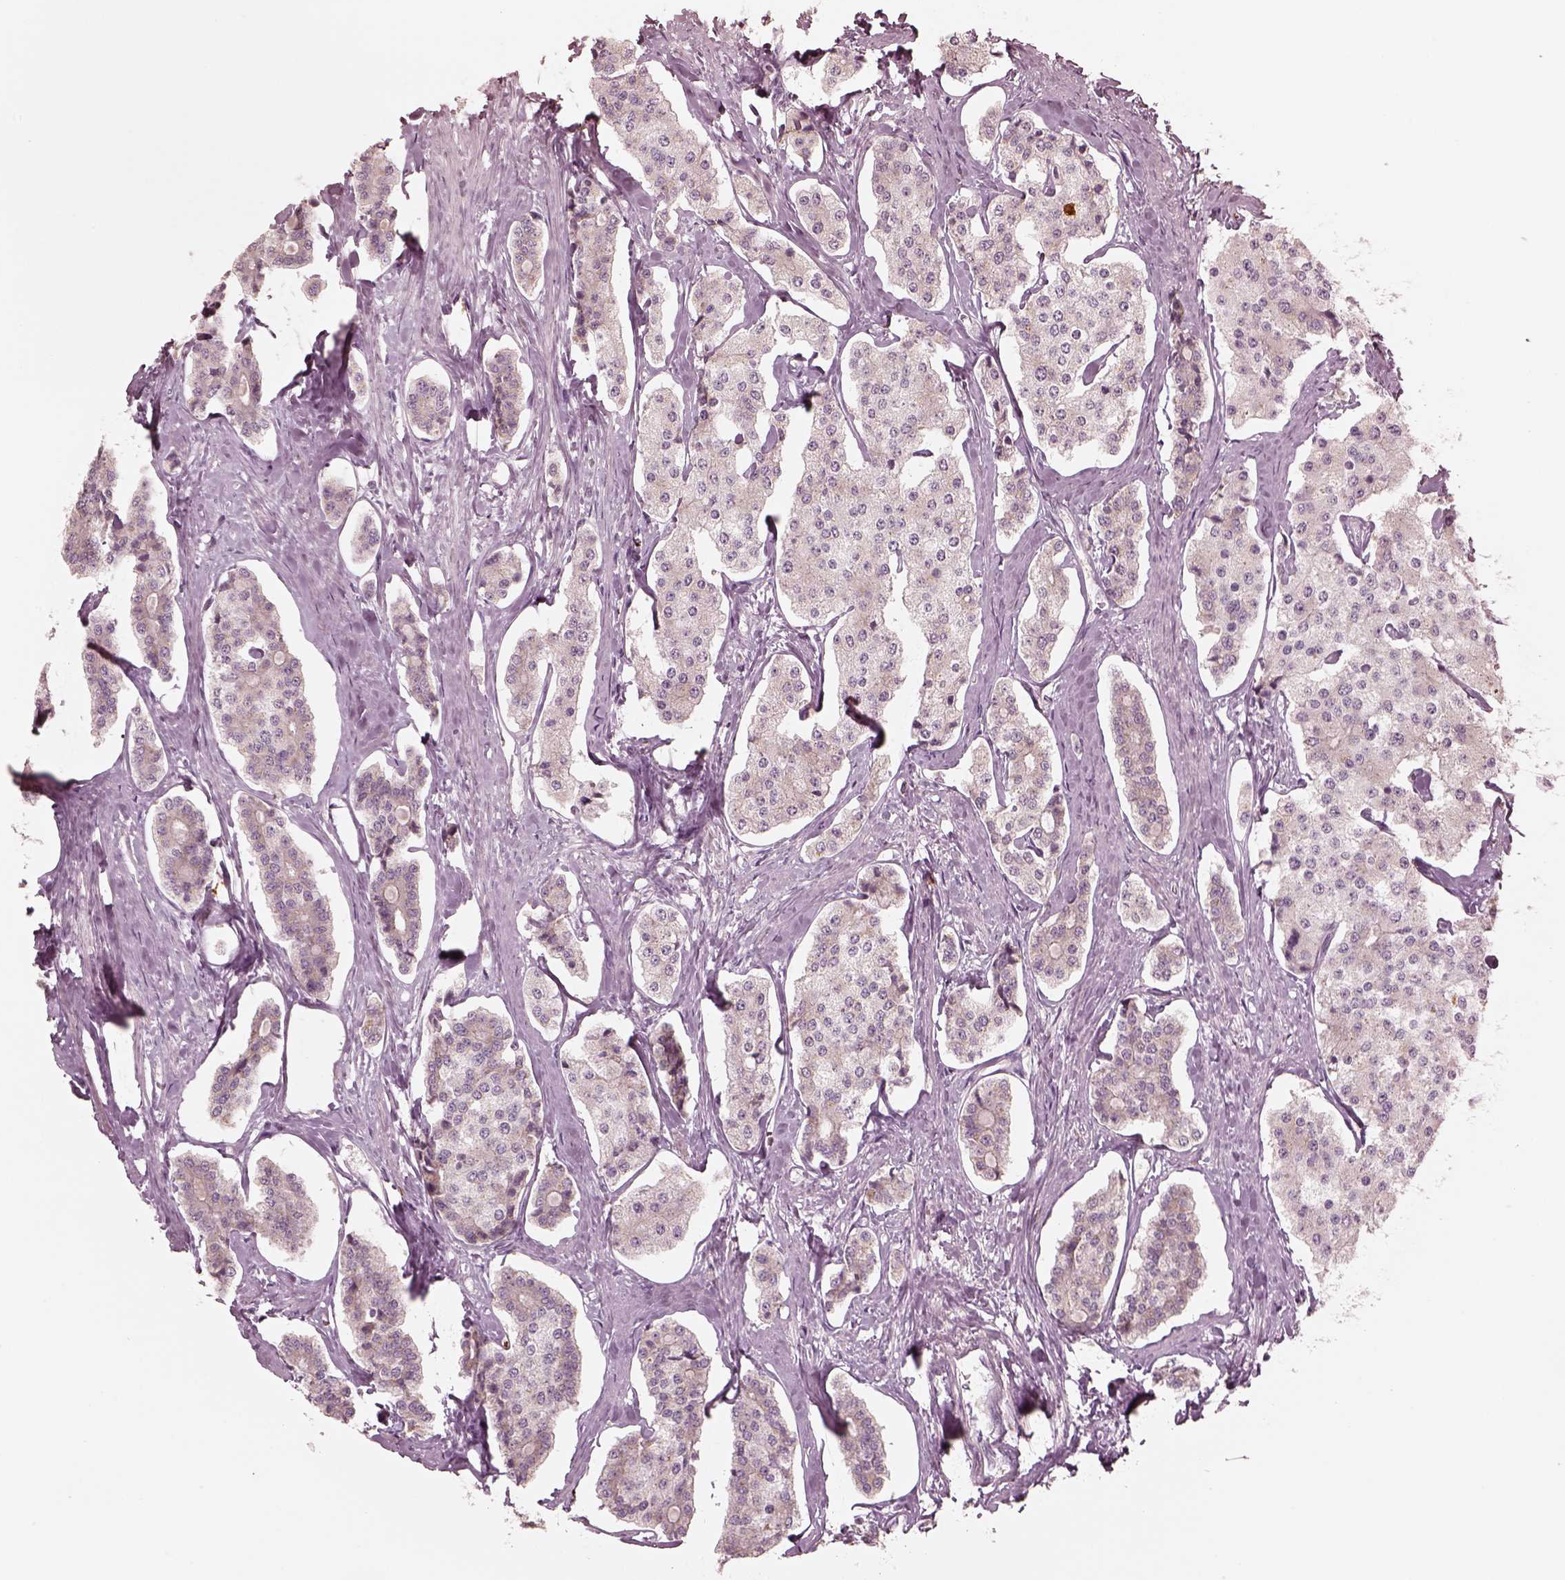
{"staining": {"intensity": "negative", "quantity": "none", "location": "none"}, "tissue": "carcinoid", "cell_type": "Tumor cells", "image_type": "cancer", "snomed": [{"axis": "morphology", "description": "Carcinoid, malignant, NOS"}, {"axis": "topography", "description": "Small intestine"}], "caption": "A high-resolution histopathology image shows immunohistochemistry staining of carcinoid, which shows no significant positivity in tumor cells.", "gene": "ABCA7", "patient": {"sex": "female", "age": 65}}